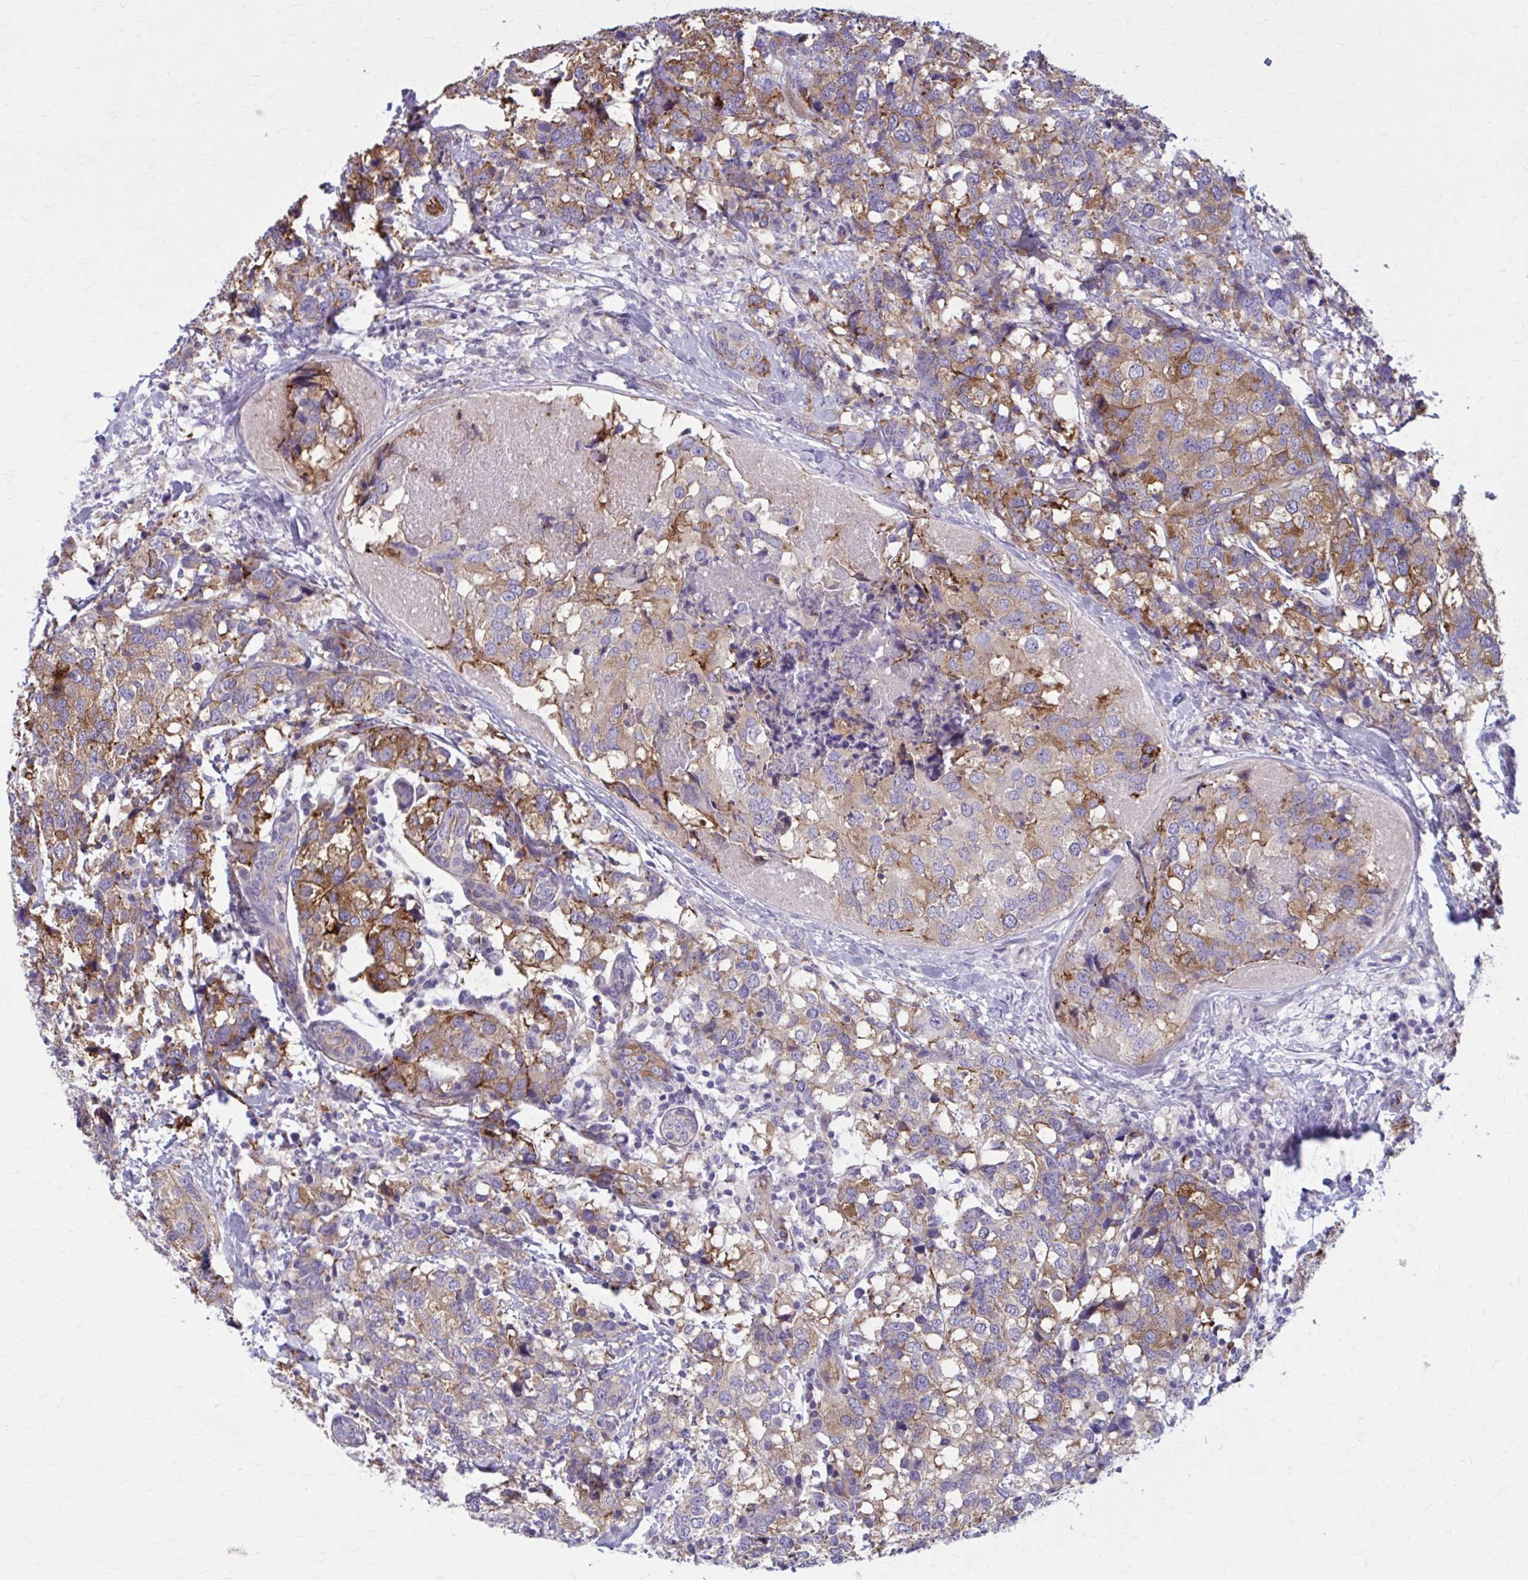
{"staining": {"intensity": "moderate", "quantity": ">75%", "location": "cytoplasmic/membranous"}, "tissue": "breast cancer", "cell_type": "Tumor cells", "image_type": "cancer", "snomed": [{"axis": "morphology", "description": "Lobular carcinoma"}, {"axis": "topography", "description": "Breast"}], "caption": "This is a micrograph of IHC staining of breast cancer, which shows moderate expression in the cytoplasmic/membranous of tumor cells.", "gene": "ZDHHC7", "patient": {"sex": "female", "age": 59}}